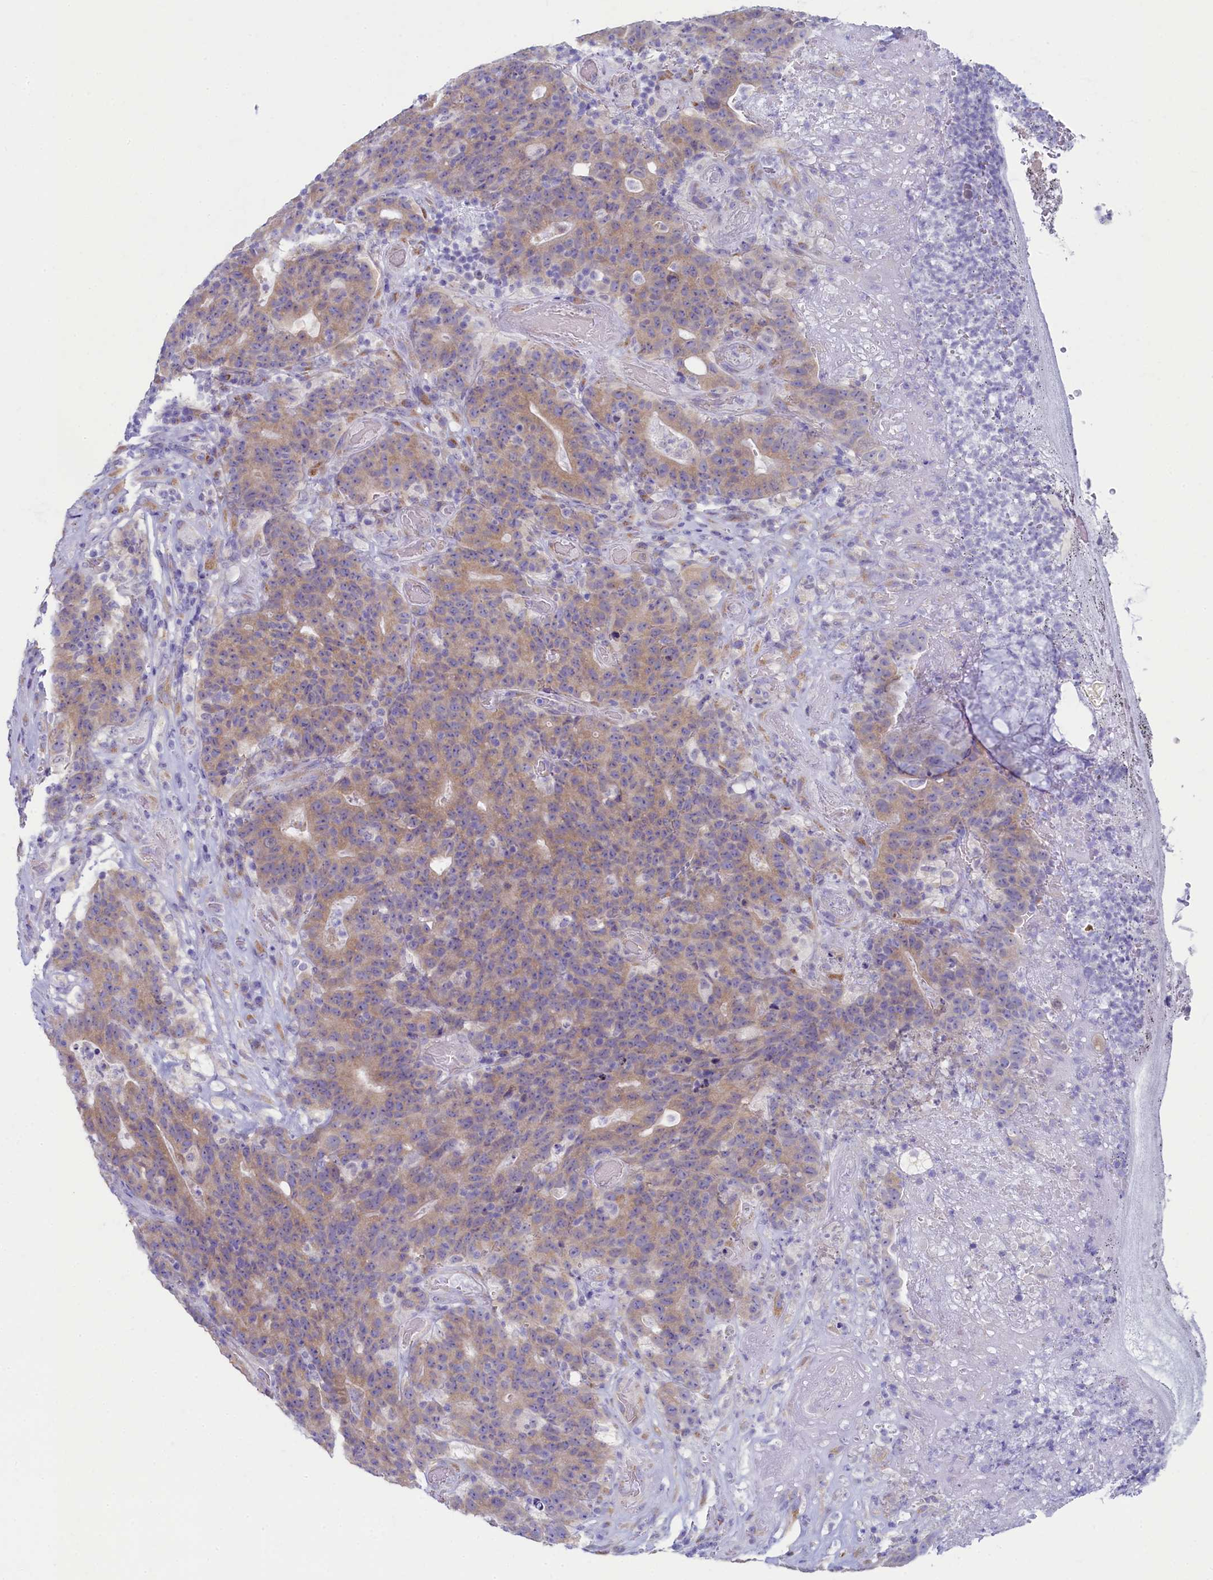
{"staining": {"intensity": "weak", "quantity": ">75%", "location": "cytoplasmic/membranous"}, "tissue": "colorectal cancer", "cell_type": "Tumor cells", "image_type": "cancer", "snomed": [{"axis": "morphology", "description": "Adenocarcinoma, NOS"}, {"axis": "topography", "description": "Colon"}], "caption": "A micrograph of human colorectal cancer stained for a protein exhibits weak cytoplasmic/membranous brown staining in tumor cells.", "gene": "SKA3", "patient": {"sex": "female", "age": 75}}